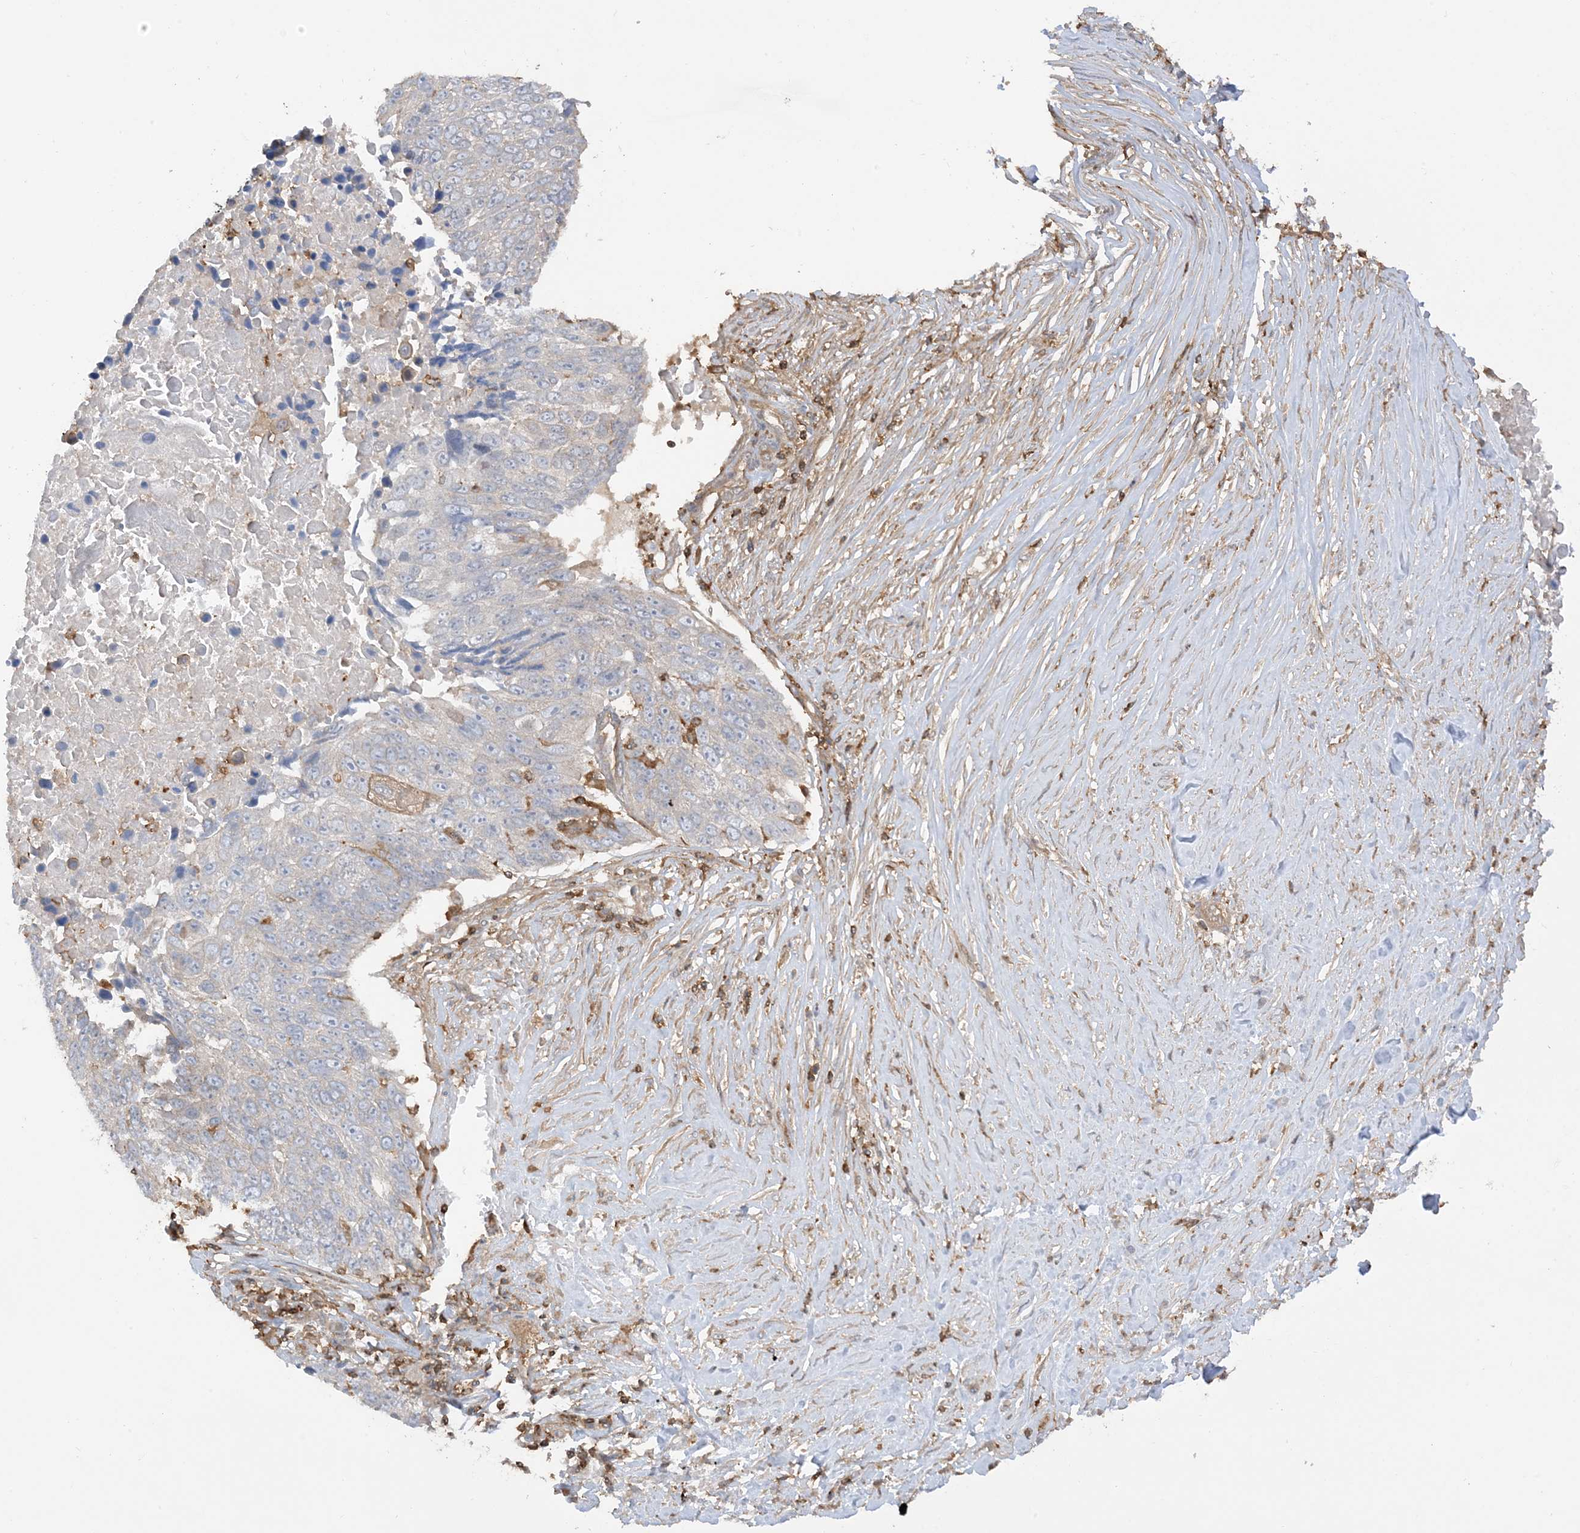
{"staining": {"intensity": "negative", "quantity": "none", "location": "none"}, "tissue": "lung cancer", "cell_type": "Tumor cells", "image_type": "cancer", "snomed": [{"axis": "morphology", "description": "Squamous cell carcinoma, NOS"}, {"axis": "topography", "description": "Lung"}], "caption": "Human lung cancer (squamous cell carcinoma) stained for a protein using immunohistochemistry demonstrates no positivity in tumor cells.", "gene": "CAPZB", "patient": {"sex": "male", "age": 66}}